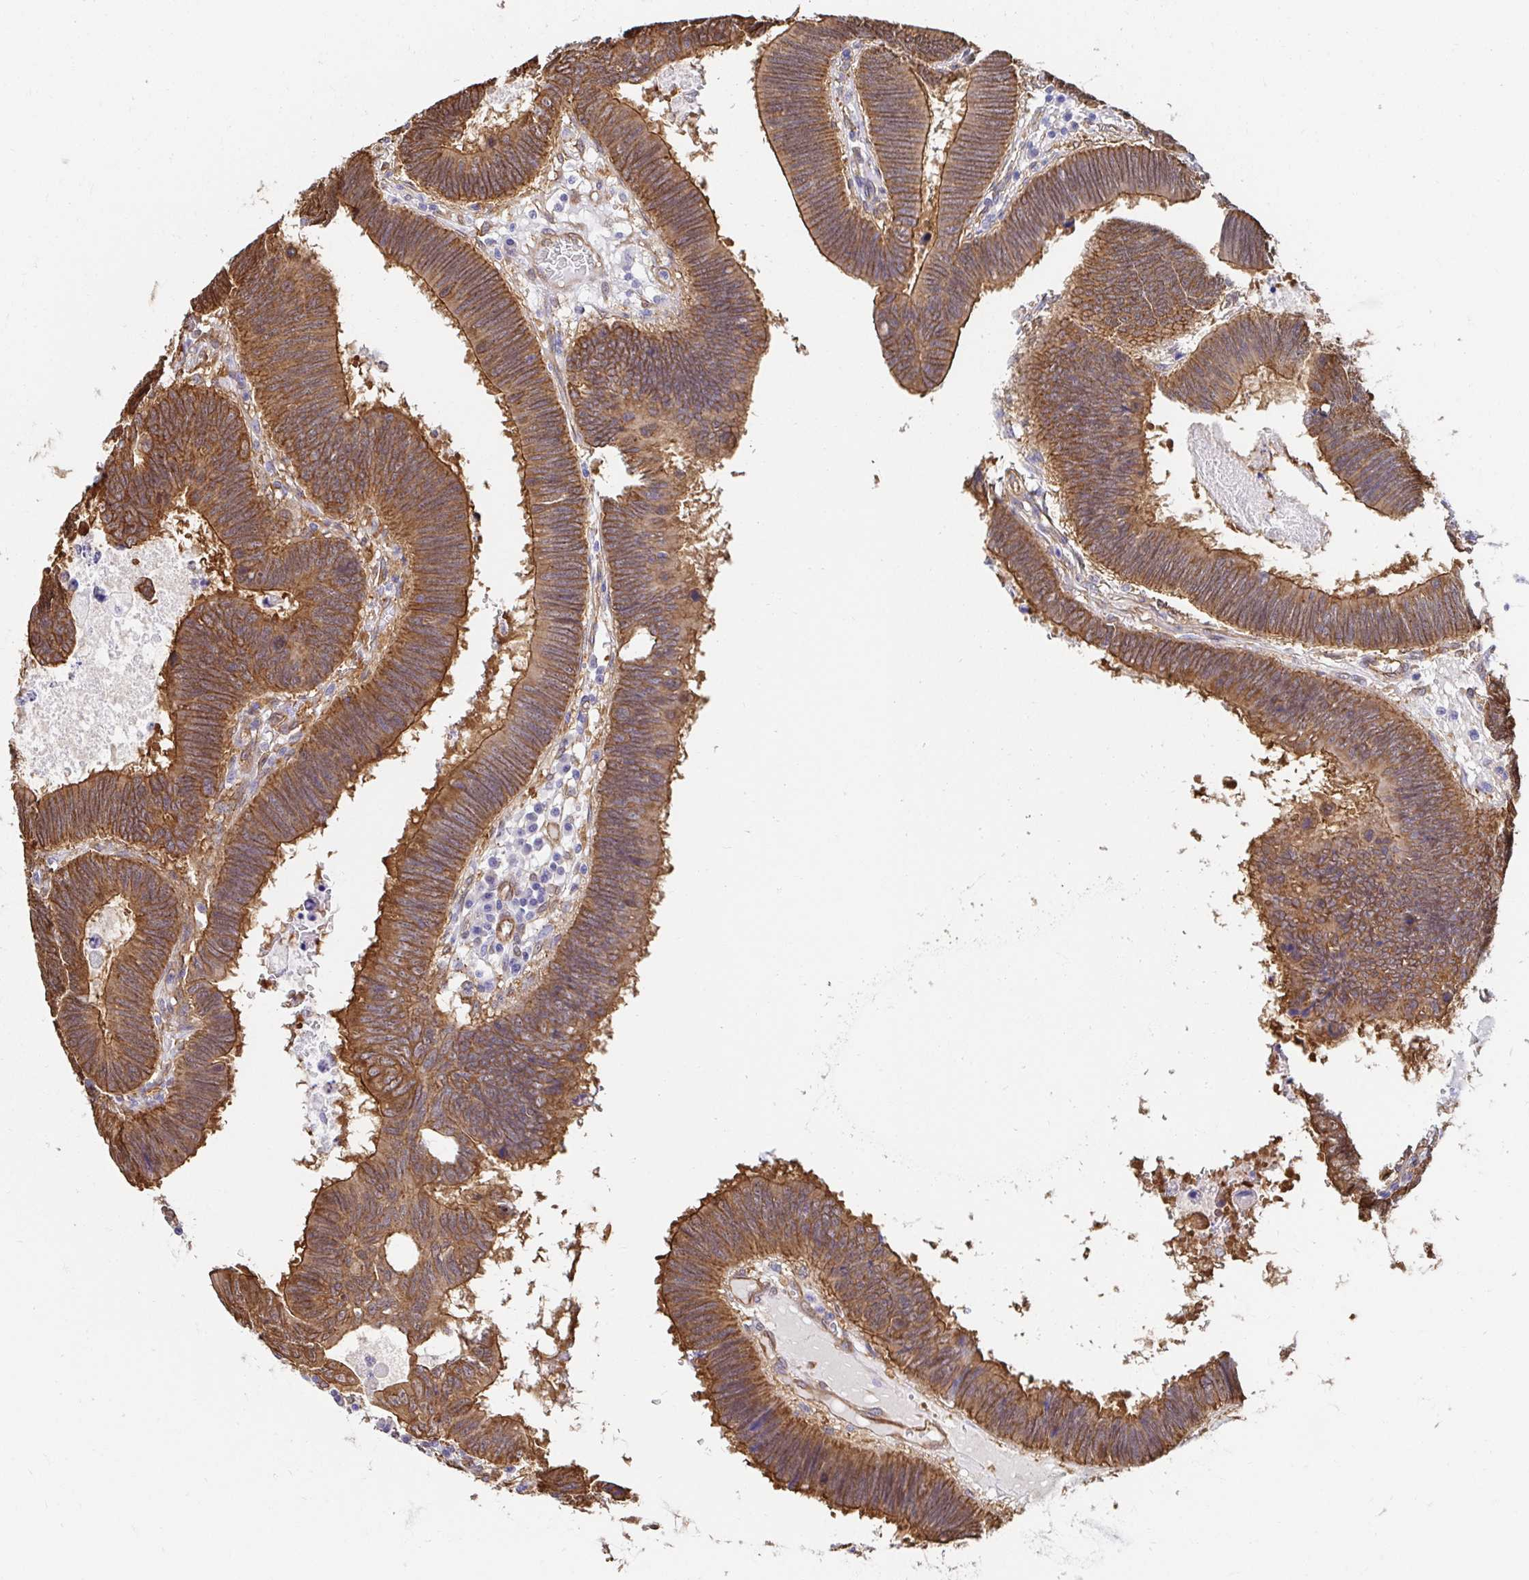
{"staining": {"intensity": "moderate", "quantity": ">75%", "location": "cytoplasmic/membranous"}, "tissue": "colorectal cancer", "cell_type": "Tumor cells", "image_type": "cancer", "snomed": [{"axis": "morphology", "description": "Adenocarcinoma, NOS"}, {"axis": "topography", "description": "Colon"}], "caption": "The histopathology image shows immunohistochemical staining of colorectal cancer. There is moderate cytoplasmic/membranous positivity is appreciated in about >75% of tumor cells. (IHC, brightfield microscopy, high magnification).", "gene": "CTTN", "patient": {"sex": "male", "age": 62}}